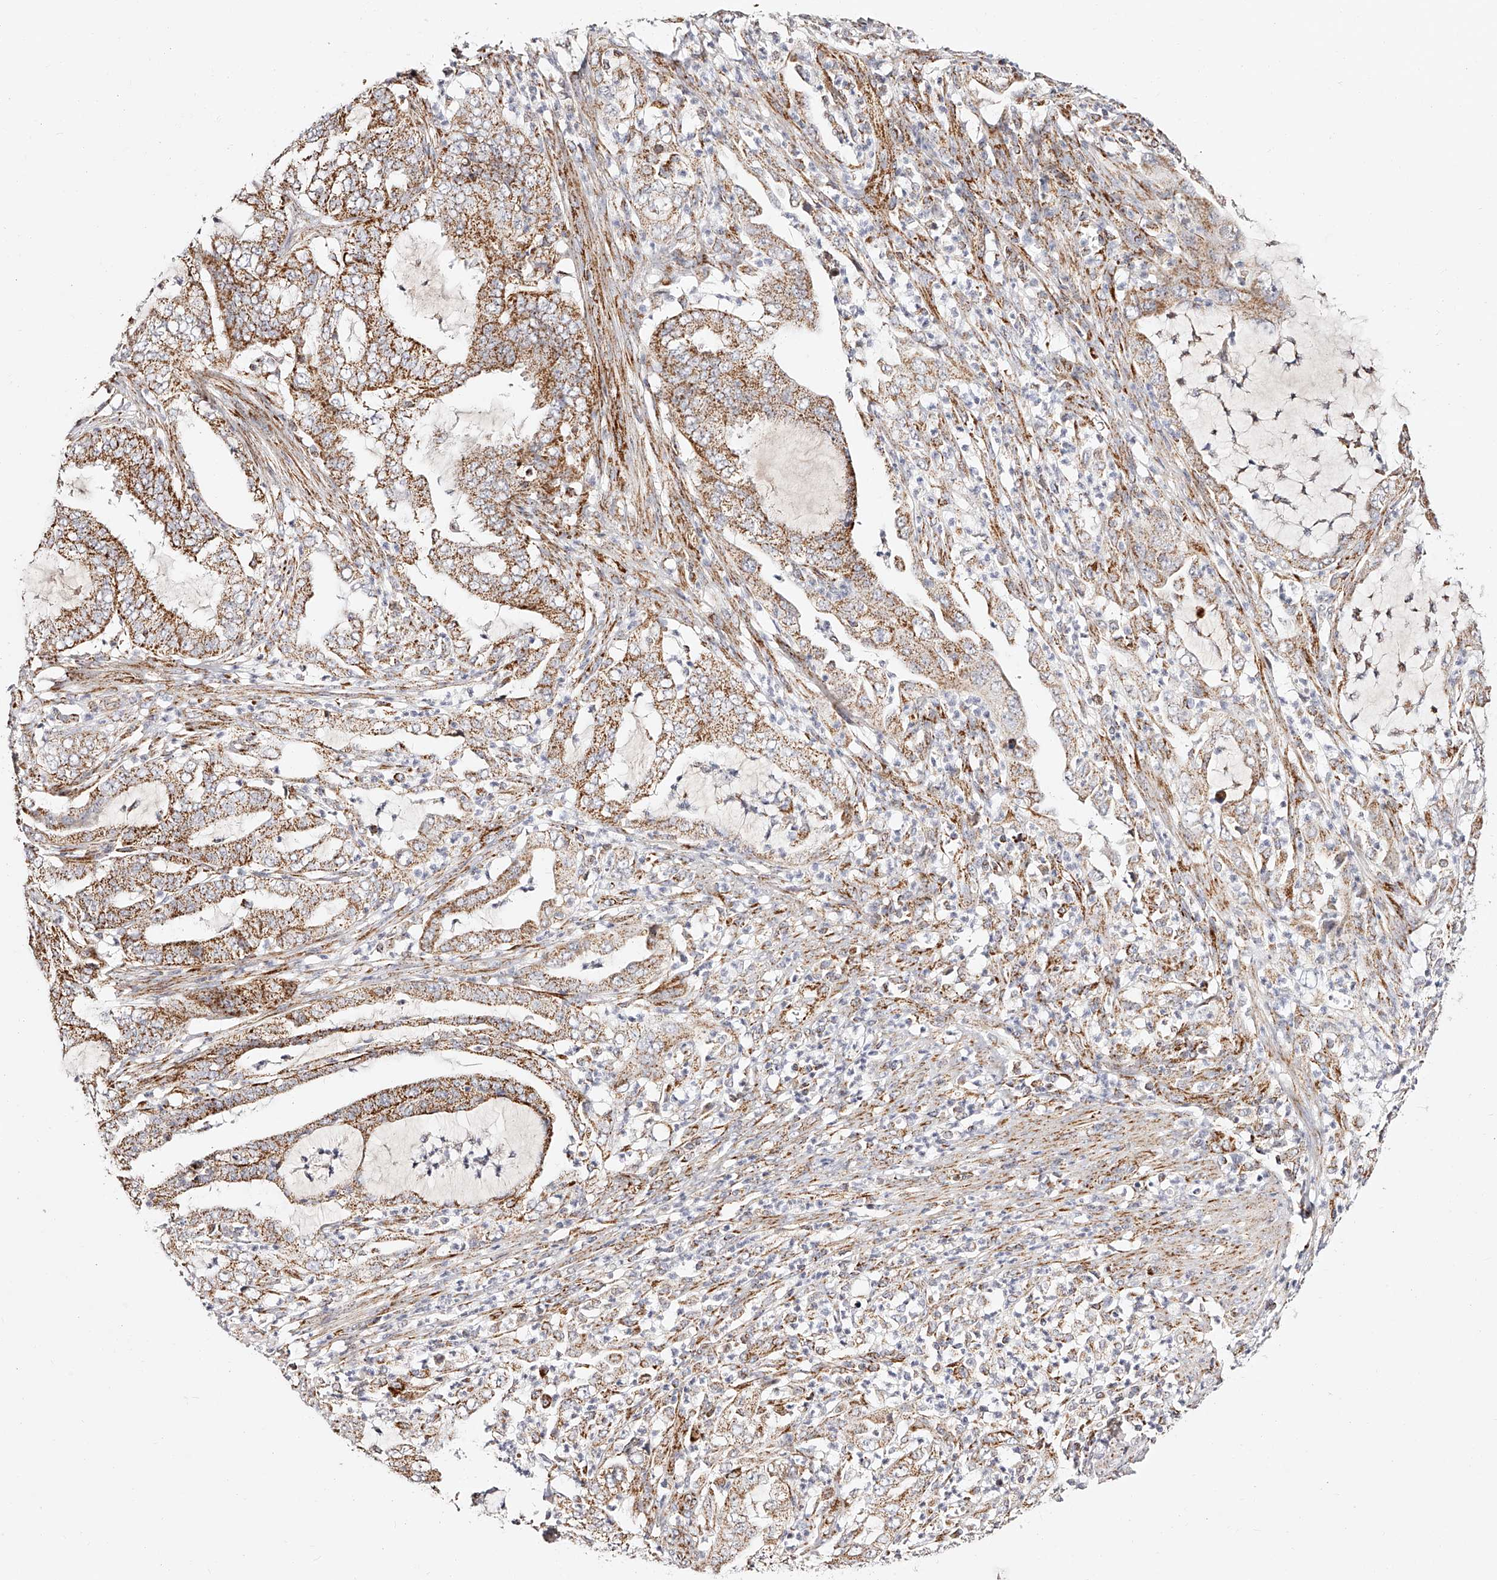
{"staining": {"intensity": "moderate", "quantity": ">75%", "location": "cytoplasmic/membranous"}, "tissue": "endometrial cancer", "cell_type": "Tumor cells", "image_type": "cancer", "snomed": [{"axis": "morphology", "description": "Adenocarcinoma, NOS"}, {"axis": "topography", "description": "Endometrium"}], "caption": "Immunohistochemical staining of adenocarcinoma (endometrial) exhibits medium levels of moderate cytoplasmic/membranous expression in about >75% of tumor cells.", "gene": "NDUFV3", "patient": {"sex": "female", "age": 51}}